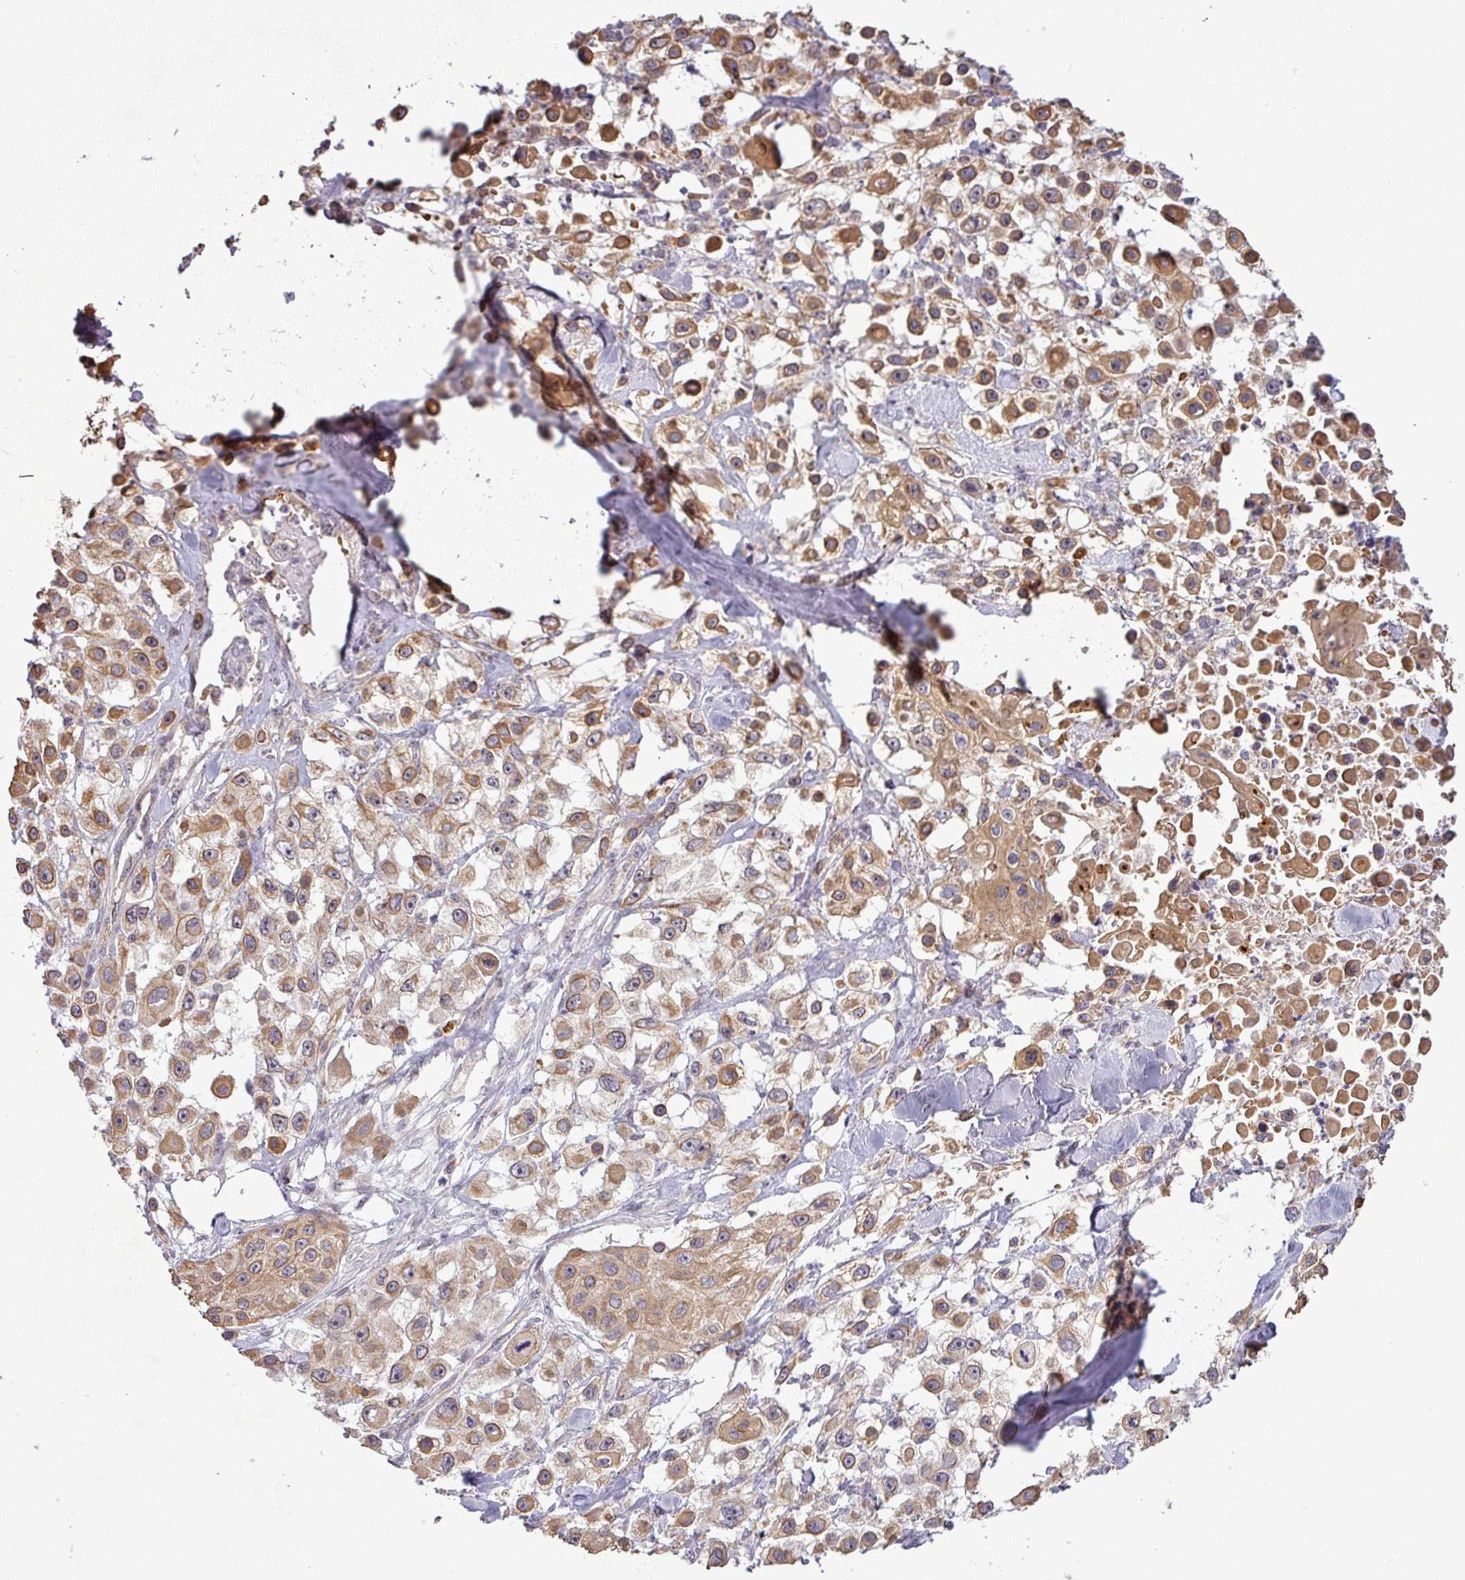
{"staining": {"intensity": "moderate", "quantity": ">75%", "location": "cytoplasmic/membranous"}, "tissue": "skin cancer", "cell_type": "Tumor cells", "image_type": "cancer", "snomed": [{"axis": "morphology", "description": "Squamous cell carcinoma, NOS"}, {"axis": "topography", "description": "Skin"}], "caption": "IHC micrograph of human skin squamous cell carcinoma stained for a protein (brown), which demonstrates medium levels of moderate cytoplasmic/membranous staining in about >75% of tumor cells.", "gene": "PCDH1", "patient": {"sex": "male", "age": 63}}